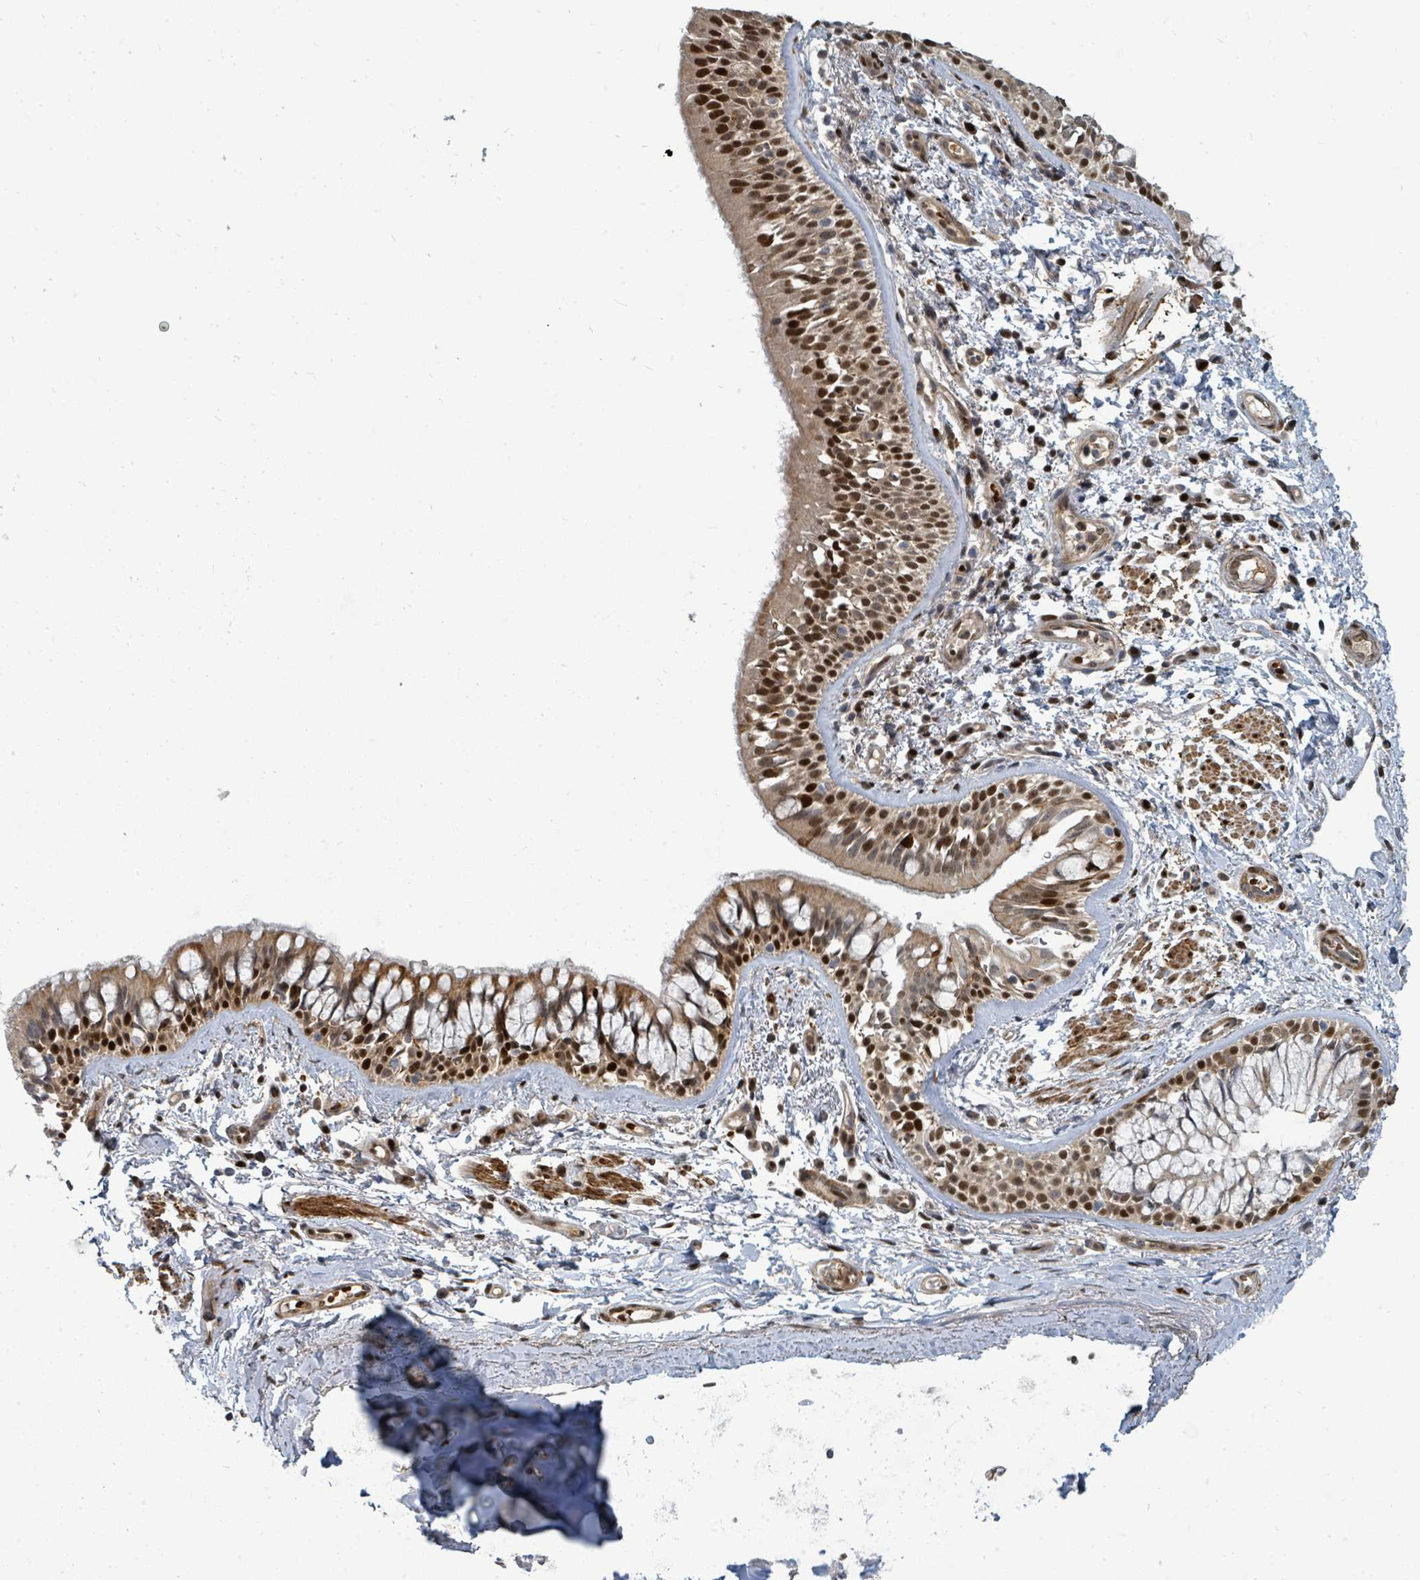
{"staining": {"intensity": "strong", "quantity": ">75%", "location": "cytoplasmic/membranous,nuclear"}, "tissue": "bronchus", "cell_type": "Respiratory epithelial cells", "image_type": "normal", "snomed": [{"axis": "morphology", "description": "Normal tissue, NOS"}, {"axis": "topography", "description": "Lymph node"}, {"axis": "topography", "description": "Cartilage tissue"}, {"axis": "topography", "description": "Bronchus"}], "caption": "Brown immunohistochemical staining in normal human bronchus demonstrates strong cytoplasmic/membranous,nuclear staining in approximately >75% of respiratory epithelial cells. (Brightfield microscopy of DAB IHC at high magnification).", "gene": "TRDMT1", "patient": {"sex": "female", "age": 70}}